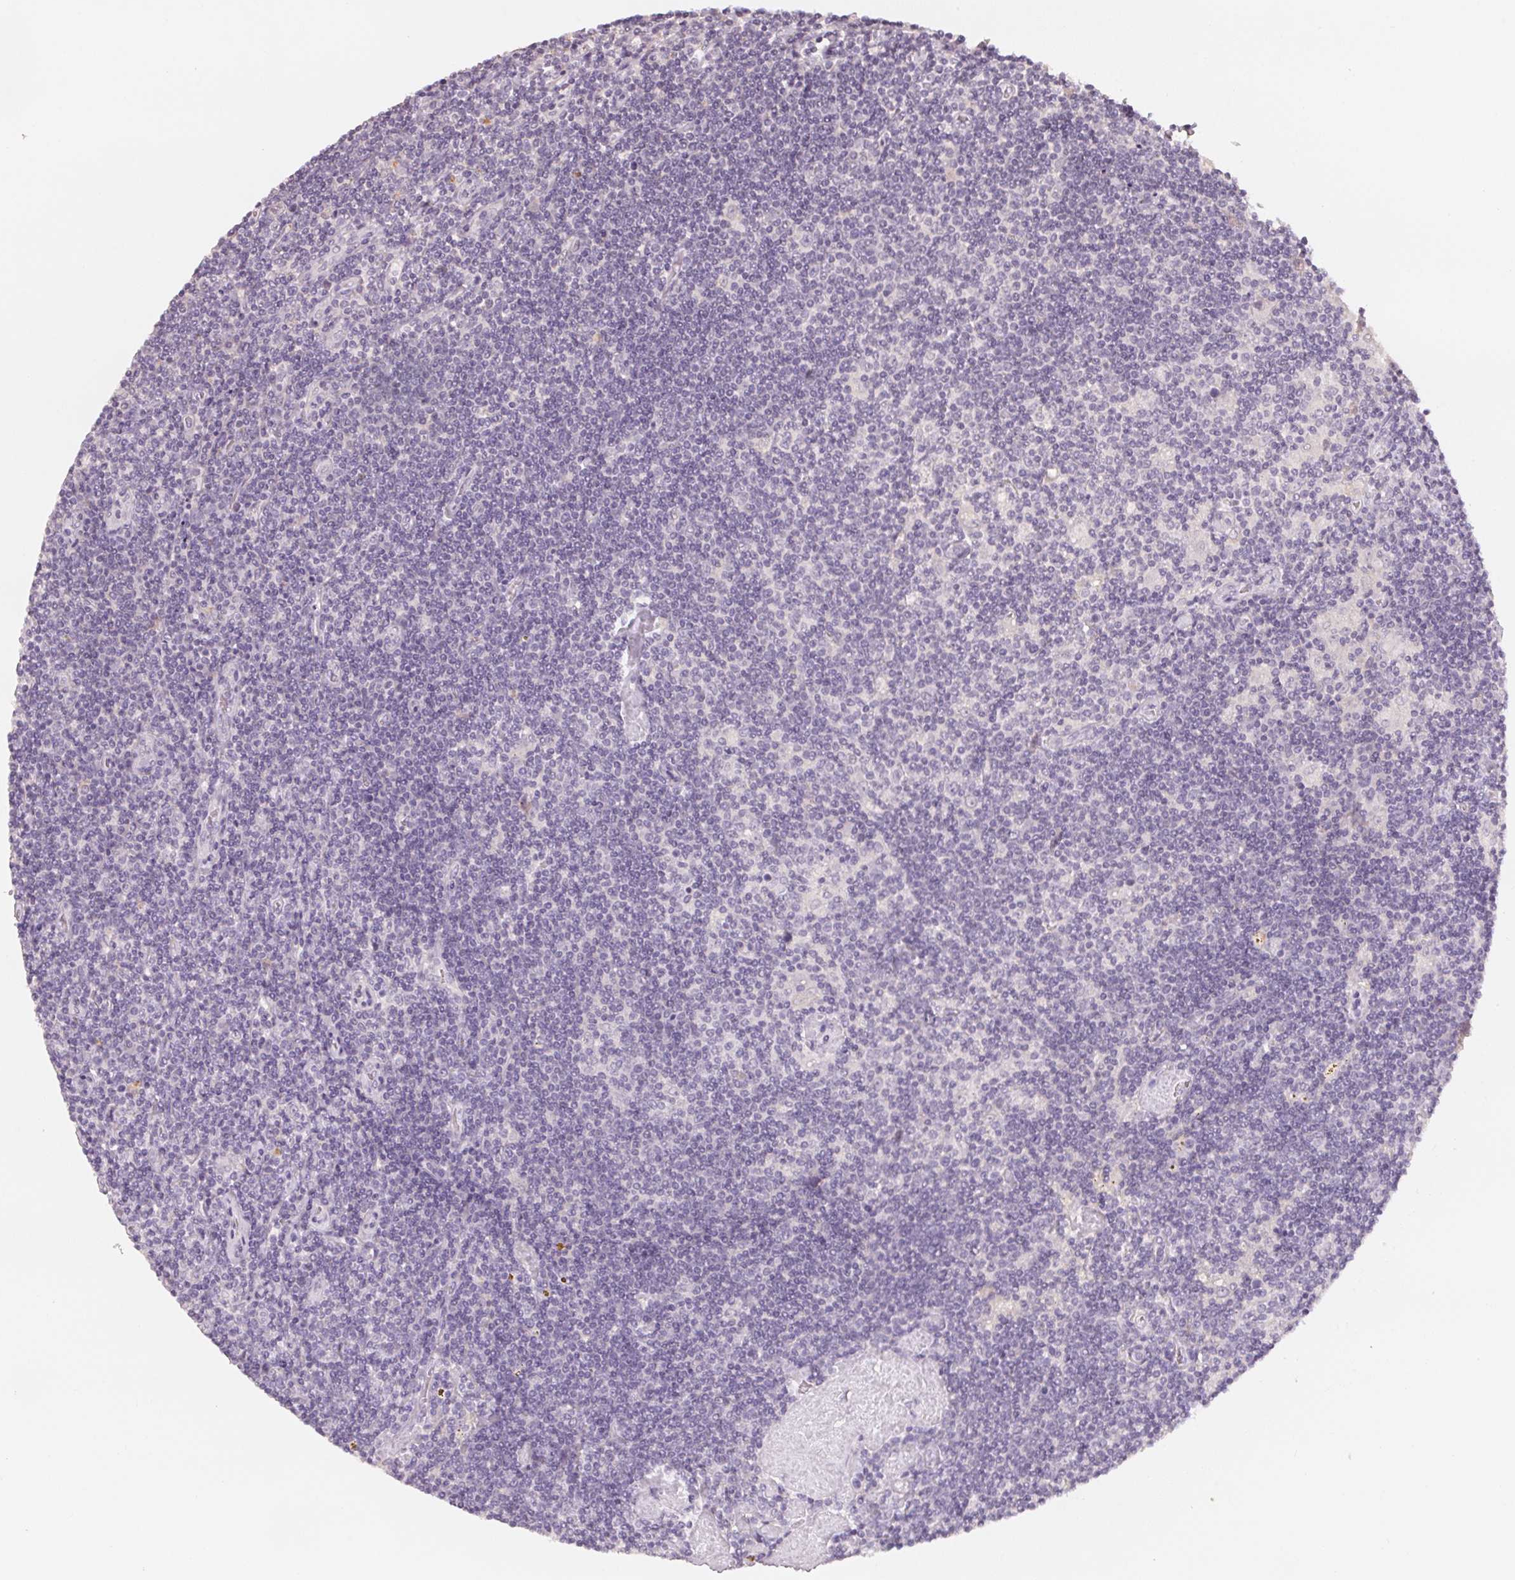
{"staining": {"intensity": "negative", "quantity": "none", "location": "none"}, "tissue": "lymphoma", "cell_type": "Tumor cells", "image_type": "cancer", "snomed": [{"axis": "morphology", "description": "Hodgkin's disease, NOS"}, {"axis": "topography", "description": "Lymph node"}], "caption": "The IHC histopathology image has no significant positivity in tumor cells of lymphoma tissue.", "gene": "TREH", "patient": {"sex": "male", "age": 40}}